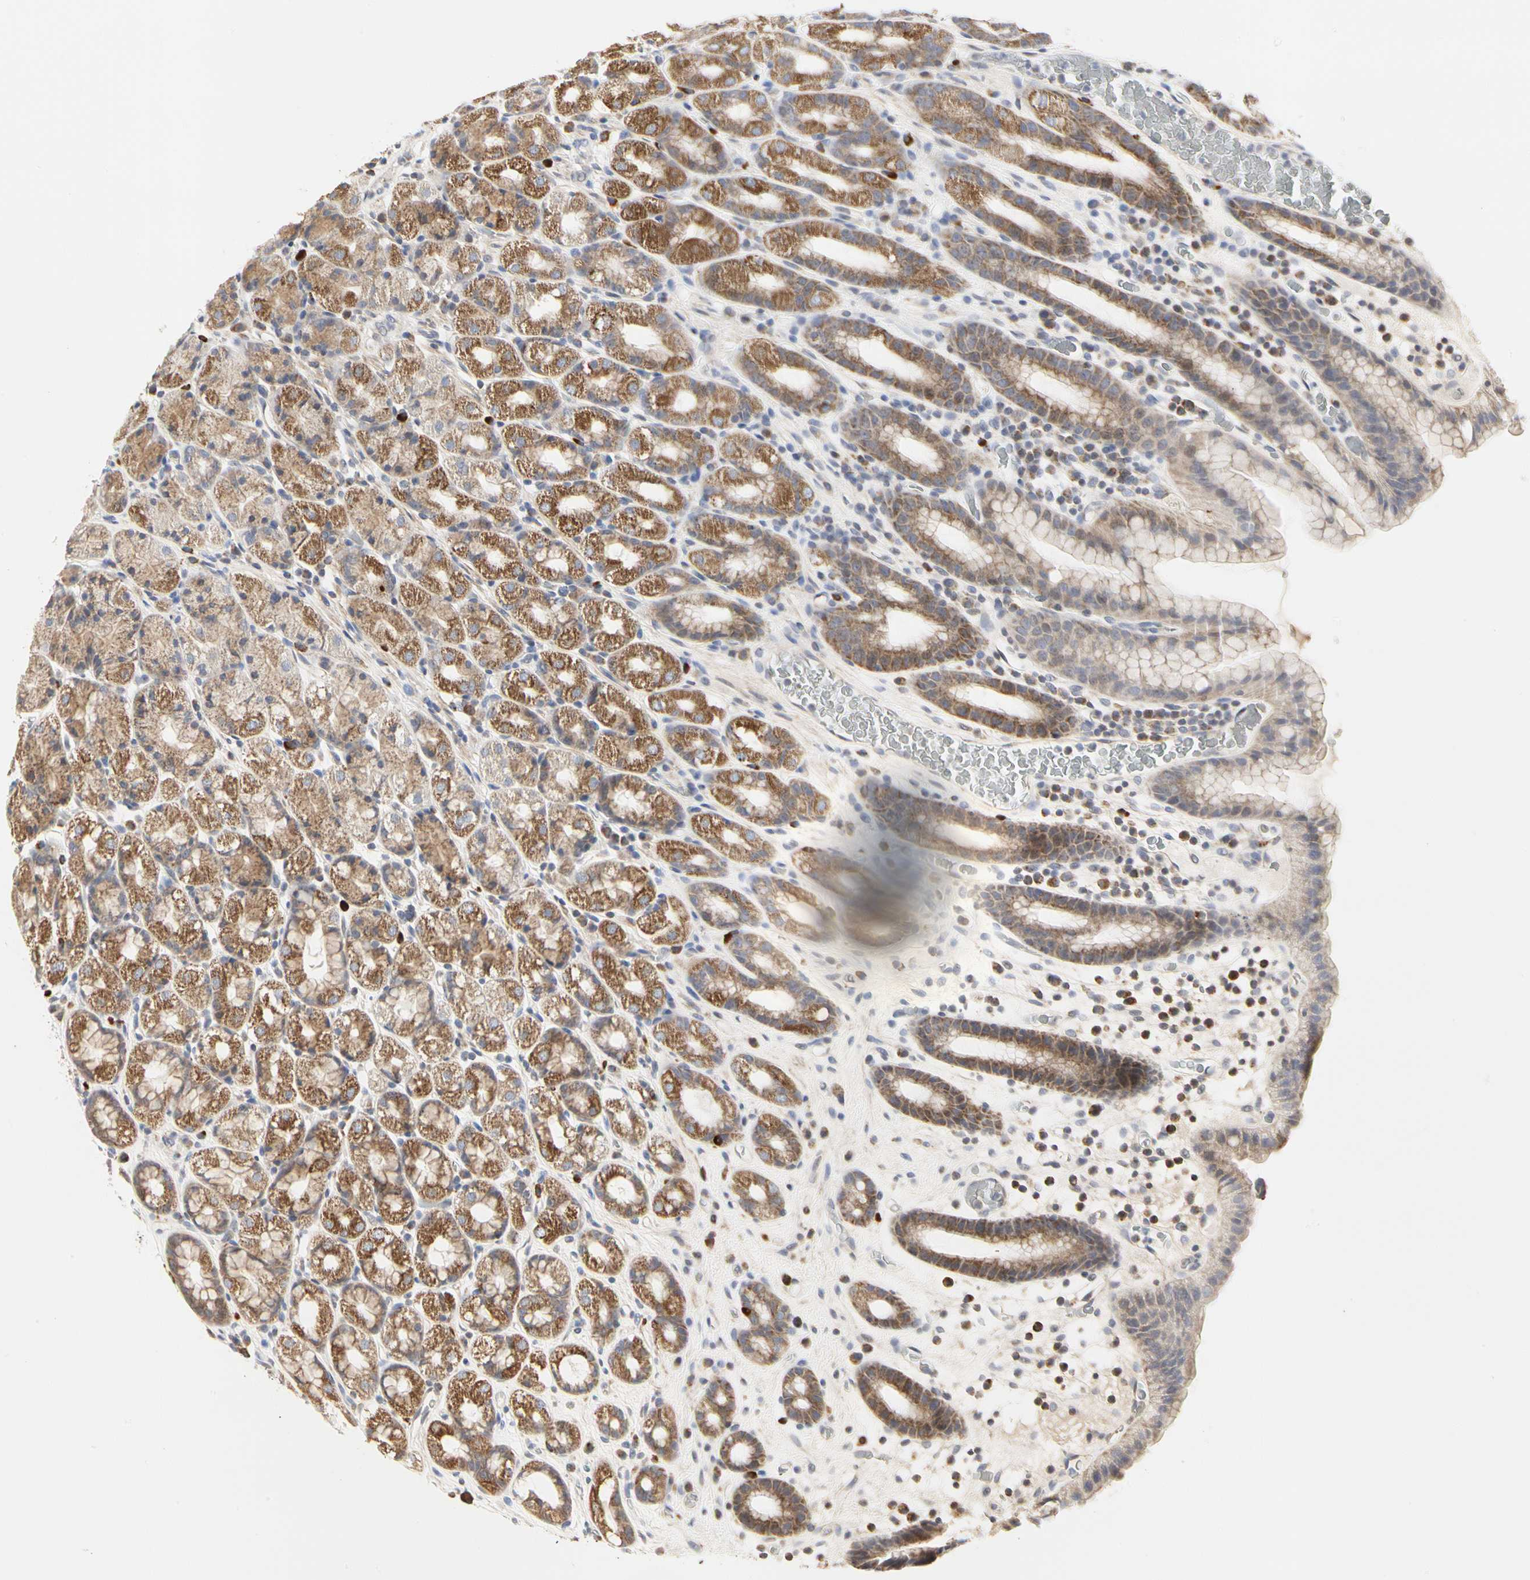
{"staining": {"intensity": "moderate", "quantity": ">75%", "location": "cytoplasmic/membranous"}, "tissue": "stomach", "cell_type": "Glandular cells", "image_type": "normal", "snomed": [{"axis": "morphology", "description": "Normal tissue, NOS"}, {"axis": "topography", "description": "Stomach, upper"}], "caption": "This photomicrograph shows immunohistochemistry staining of normal human stomach, with medium moderate cytoplasmic/membranous staining in about >75% of glandular cells.", "gene": "TSKU", "patient": {"sex": "male", "age": 68}}